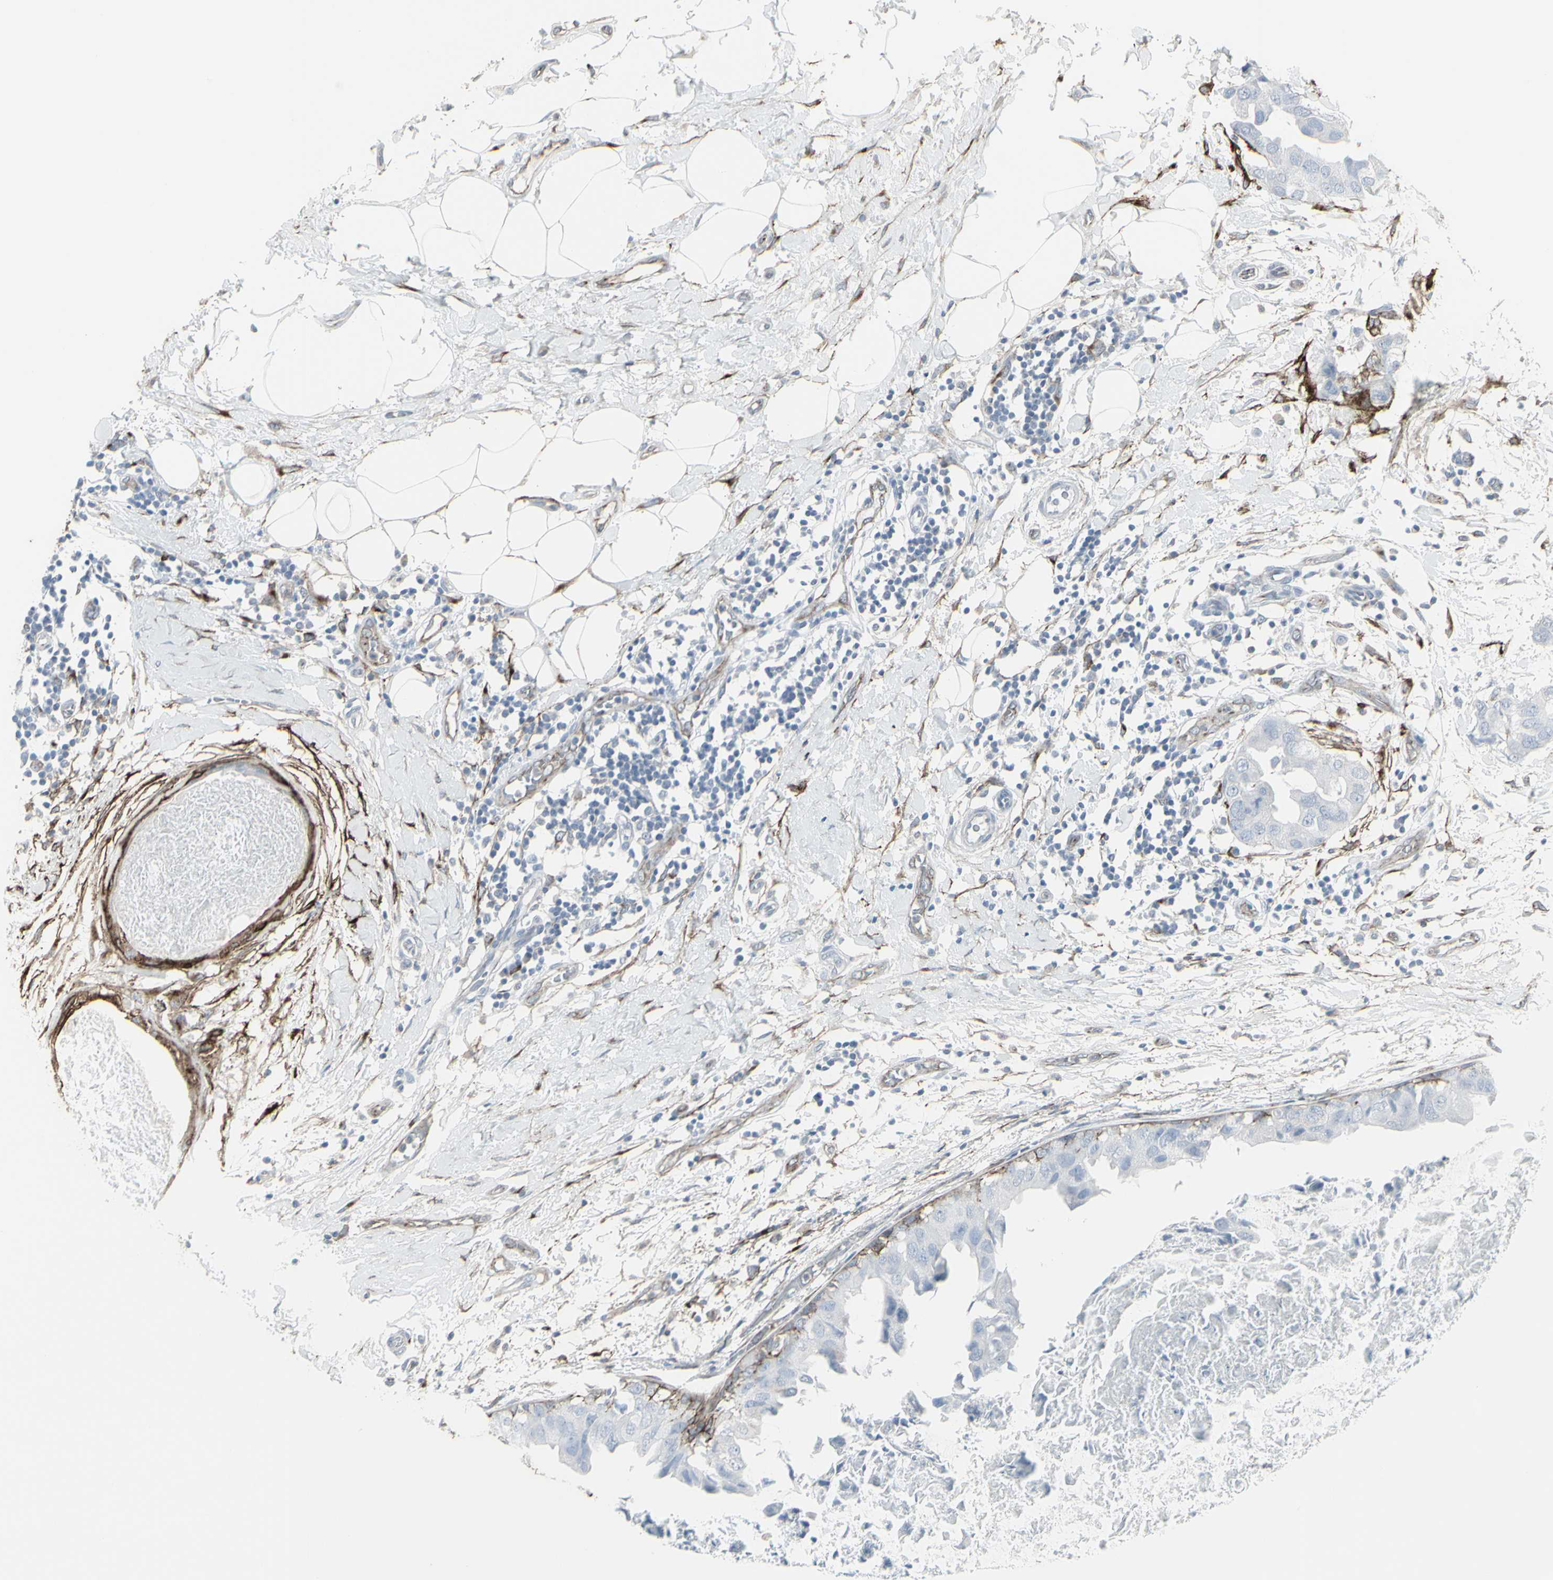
{"staining": {"intensity": "negative", "quantity": "none", "location": "none"}, "tissue": "breast cancer", "cell_type": "Tumor cells", "image_type": "cancer", "snomed": [{"axis": "morphology", "description": "Duct carcinoma"}, {"axis": "topography", "description": "Breast"}], "caption": "Human breast intraductal carcinoma stained for a protein using immunohistochemistry (IHC) reveals no positivity in tumor cells.", "gene": "GJA1", "patient": {"sex": "female", "age": 40}}